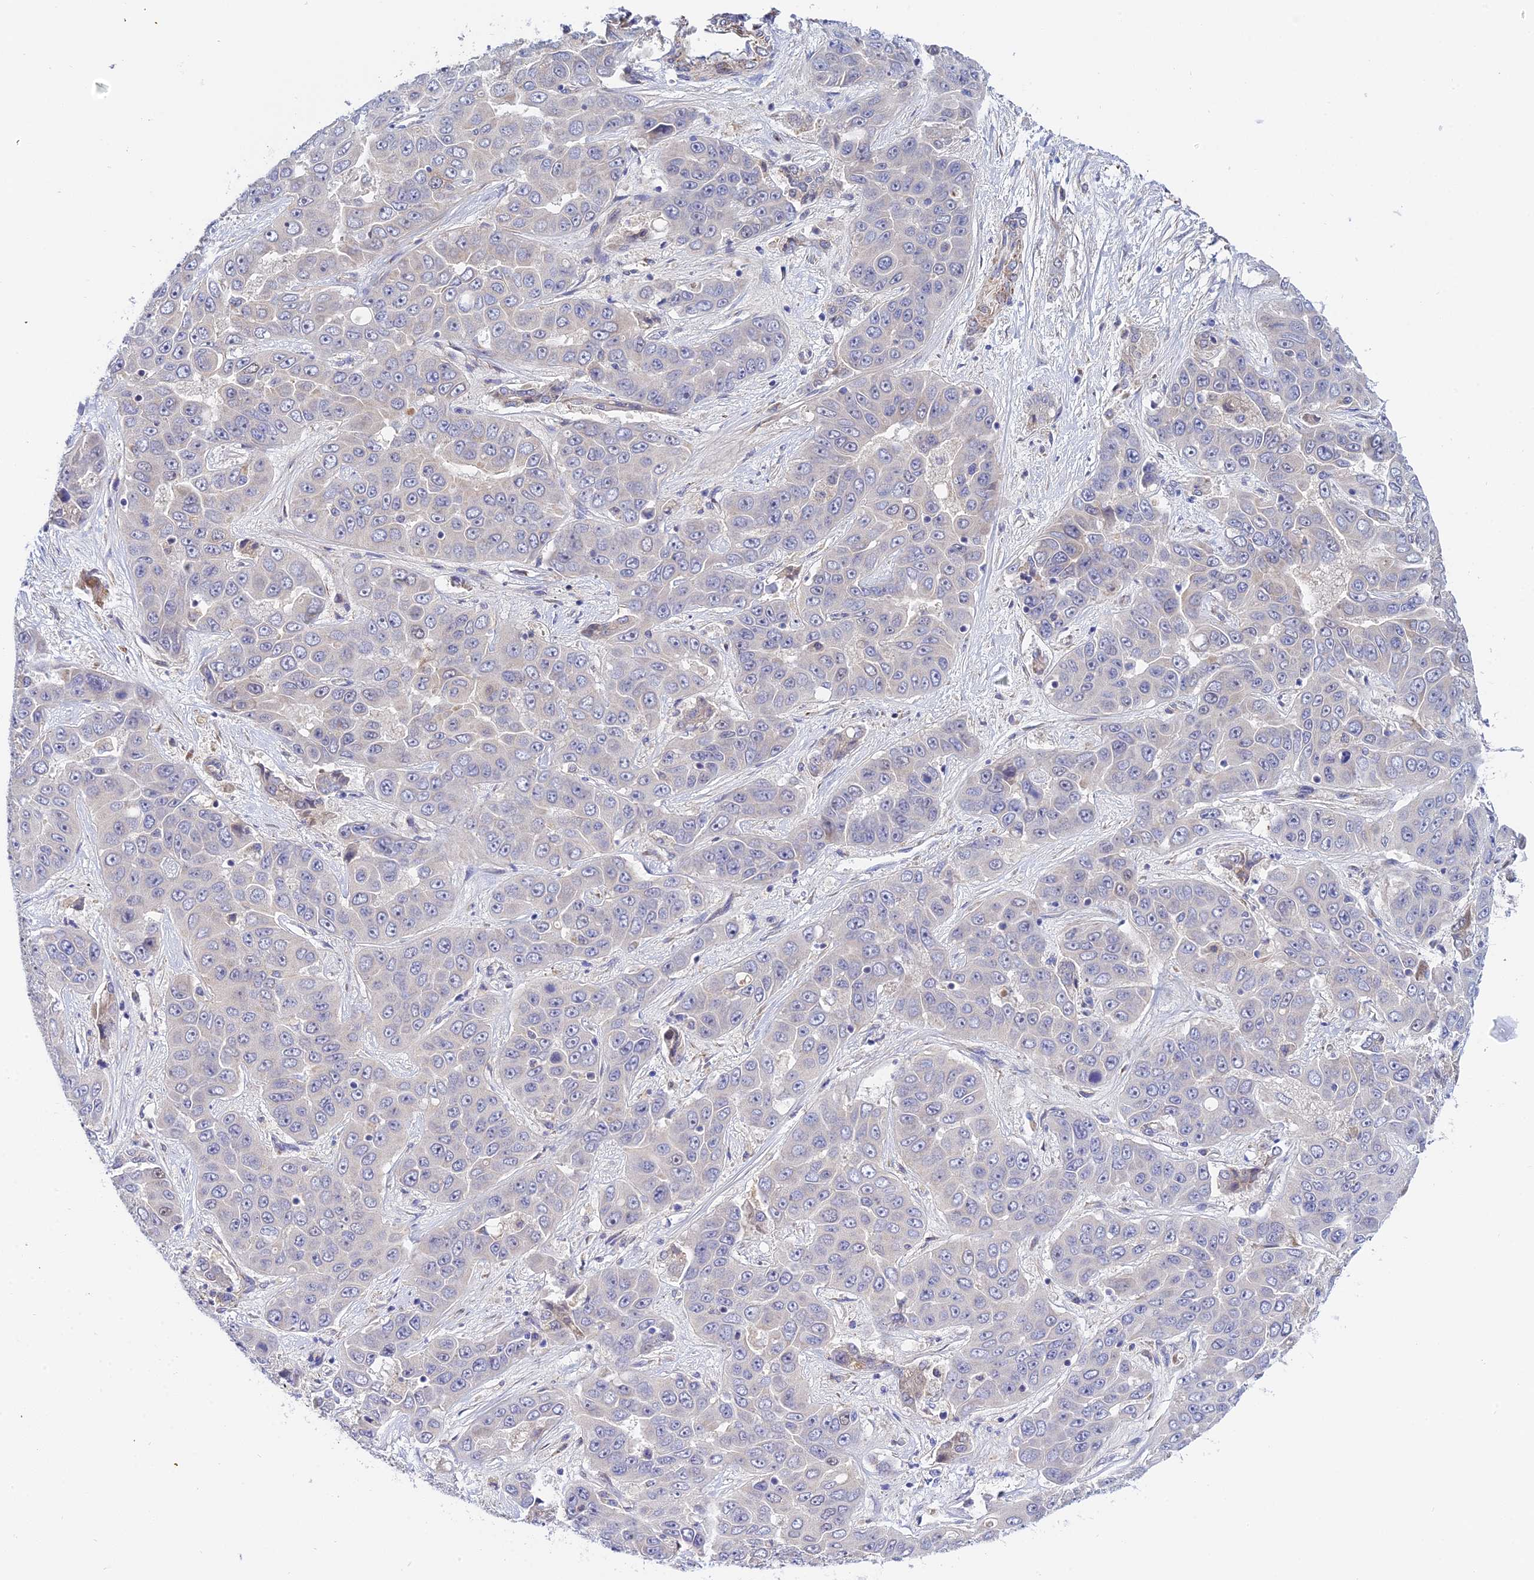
{"staining": {"intensity": "negative", "quantity": "none", "location": "none"}, "tissue": "liver cancer", "cell_type": "Tumor cells", "image_type": "cancer", "snomed": [{"axis": "morphology", "description": "Cholangiocarcinoma"}, {"axis": "topography", "description": "Liver"}], "caption": "Tumor cells are negative for brown protein staining in liver cholangiocarcinoma.", "gene": "ACOT2", "patient": {"sex": "female", "age": 52}}